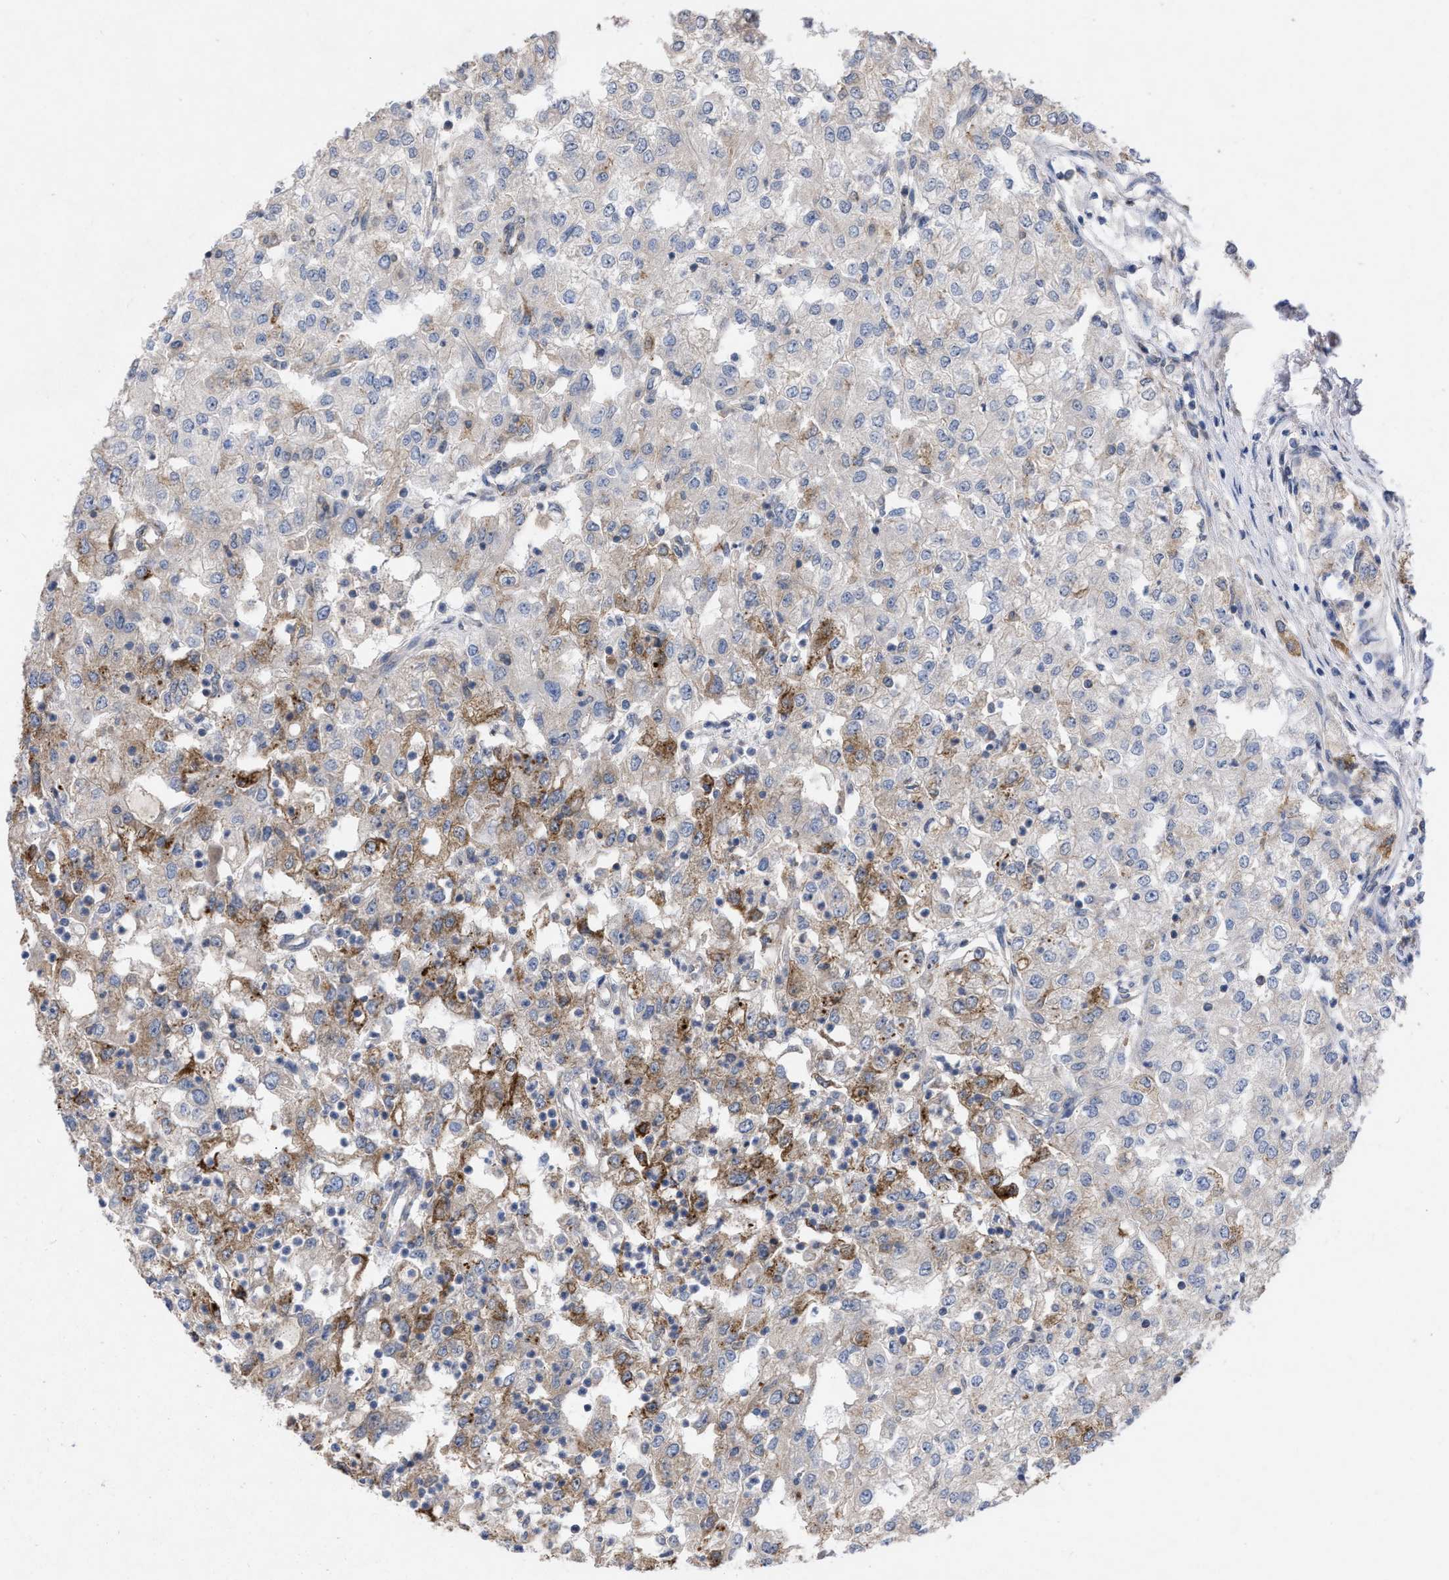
{"staining": {"intensity": "moderate", "quantity": "25%-75%", "location": "cytoplasmic/membranous"}, "tissue": "renal cancer", "cell_type": "Tumor cells", "image_type": "cancer", "snomed": [{"axis": "morphology", "description": "Adenocarcinoma, NOS"}, {"axis": "topography", "description": "Kidney"}], "caption": "Human adenocarcinoma (renal) stained for a protein (brown) shows moderate cytoplasmic/membranous positive expression in approximately 25%-75% of tumor cells.", "gene": "TMEM131", "patient": {"sex": "female", "age": 54}}